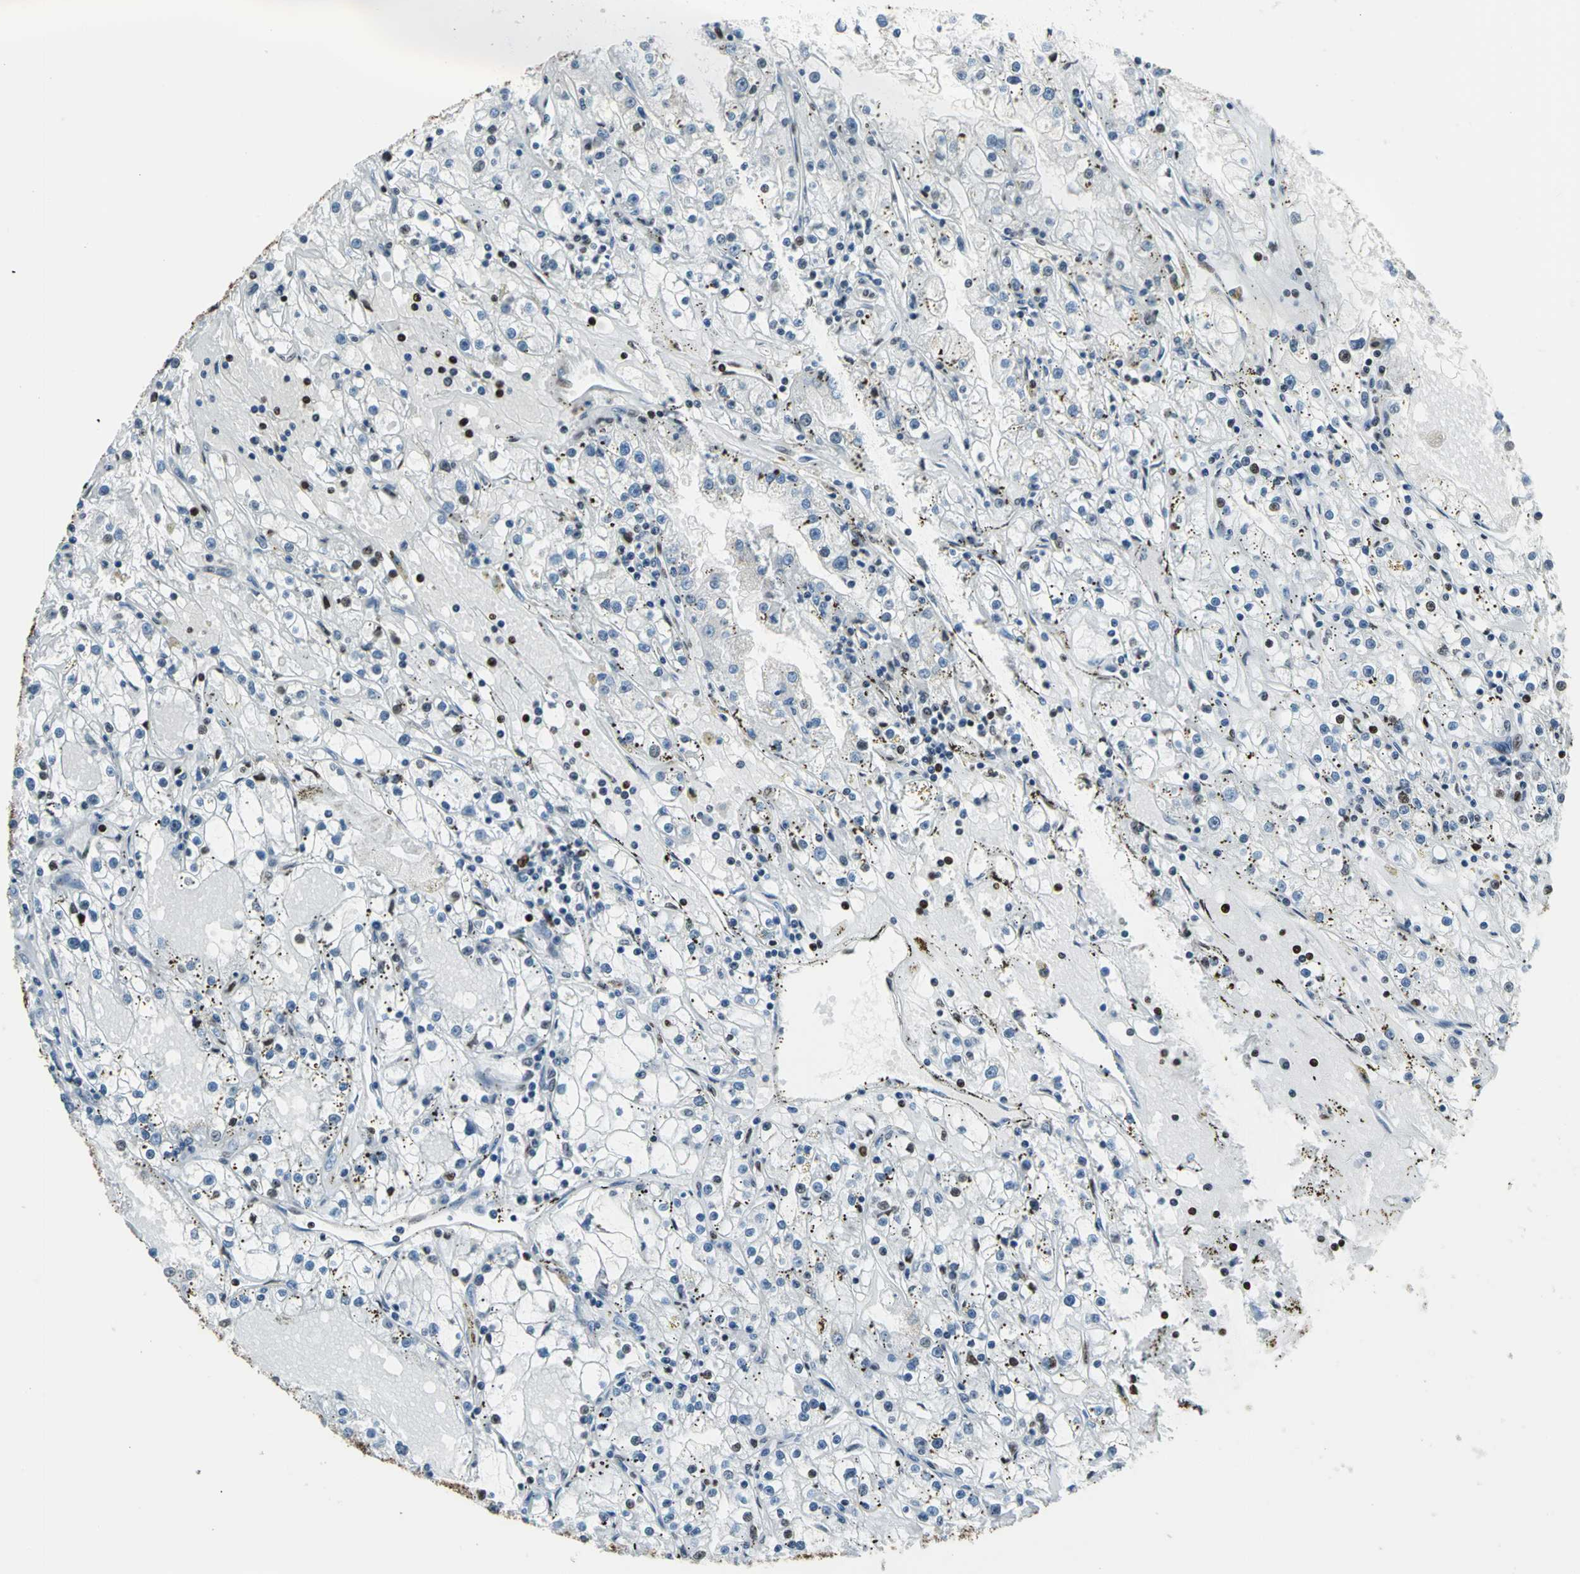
{"staining": {"intensity": "strong", "quantity": "25%-75%", "location": "nuclear"}, "tissue": "renal cancer", "cell_type": "Tumor cells", "image_type": "cancer", "snomed": [{"axis": "morphology", "description": "Adenocarcinoma, NOS"}, {"axis": "topography", "description": "Kidney"}], "caption": "Renal adenocarcinoma was stained to show a protein in brown. There is high levels of strong nuclear positivity in approximately 25%-75% of tumor cells.", "gene": "APEX1", "patient": {"sex": "male", "age": 56}}